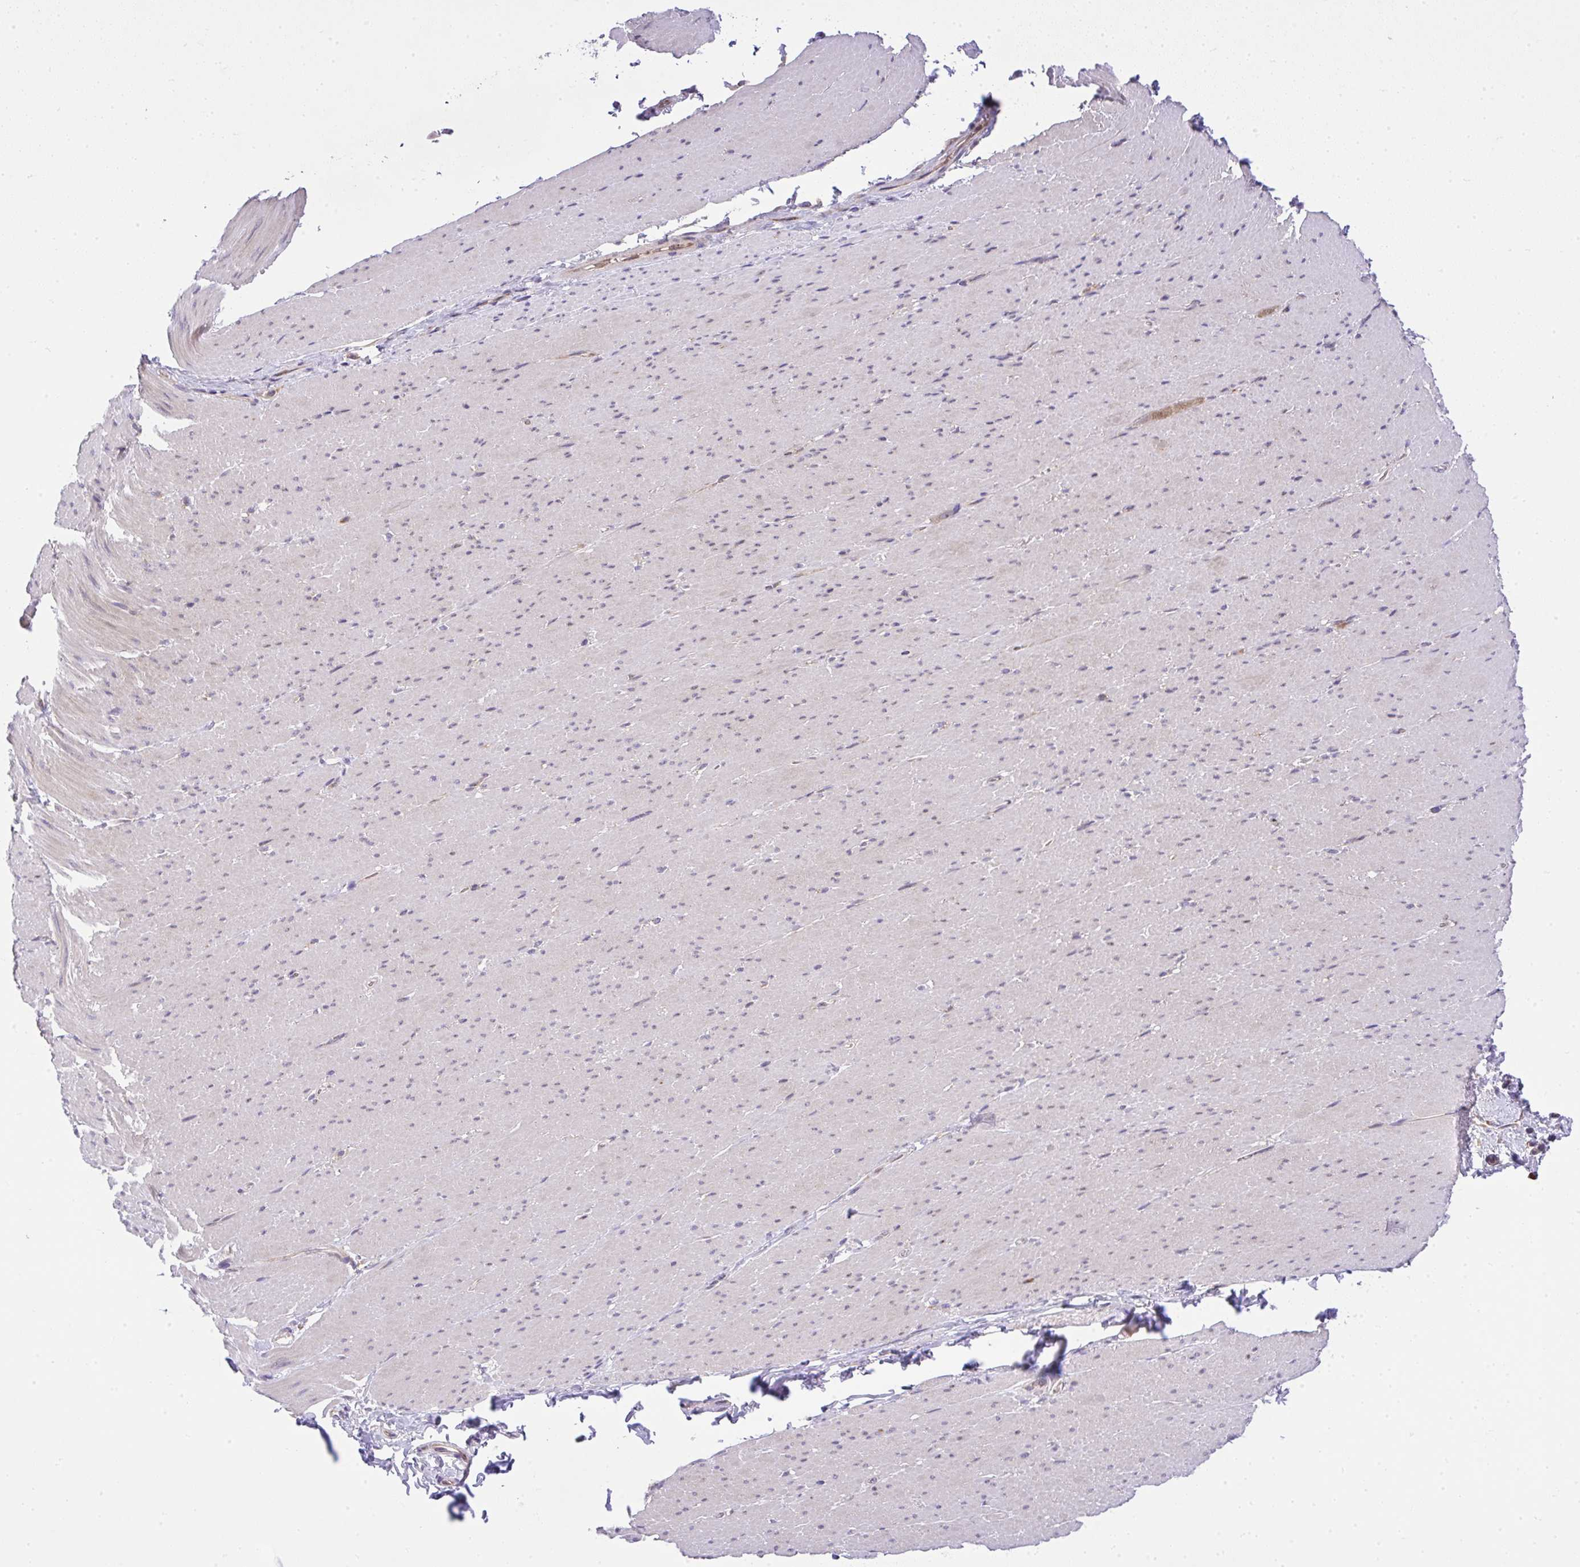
{"staining": {"intensity": "negative", "quantity": "none", "location": "none"}, "tissue": "smooth muscle", "cell_type": "Smooth muscle cells", "image_type": "normal", "snomed": [{"axis": "morphology", "description": "Normal tissue, NOS"}, {"axis": "topography", "description": "Smooth muscle"}, {"axis": "topography", "description": "Rectum"}], "caption": "Smooth muscle cells are negative for brown protein staining in unremarkable smooth muscle.", "gene": "CHIA", "patient": {"sex": "male", "age": 53}}